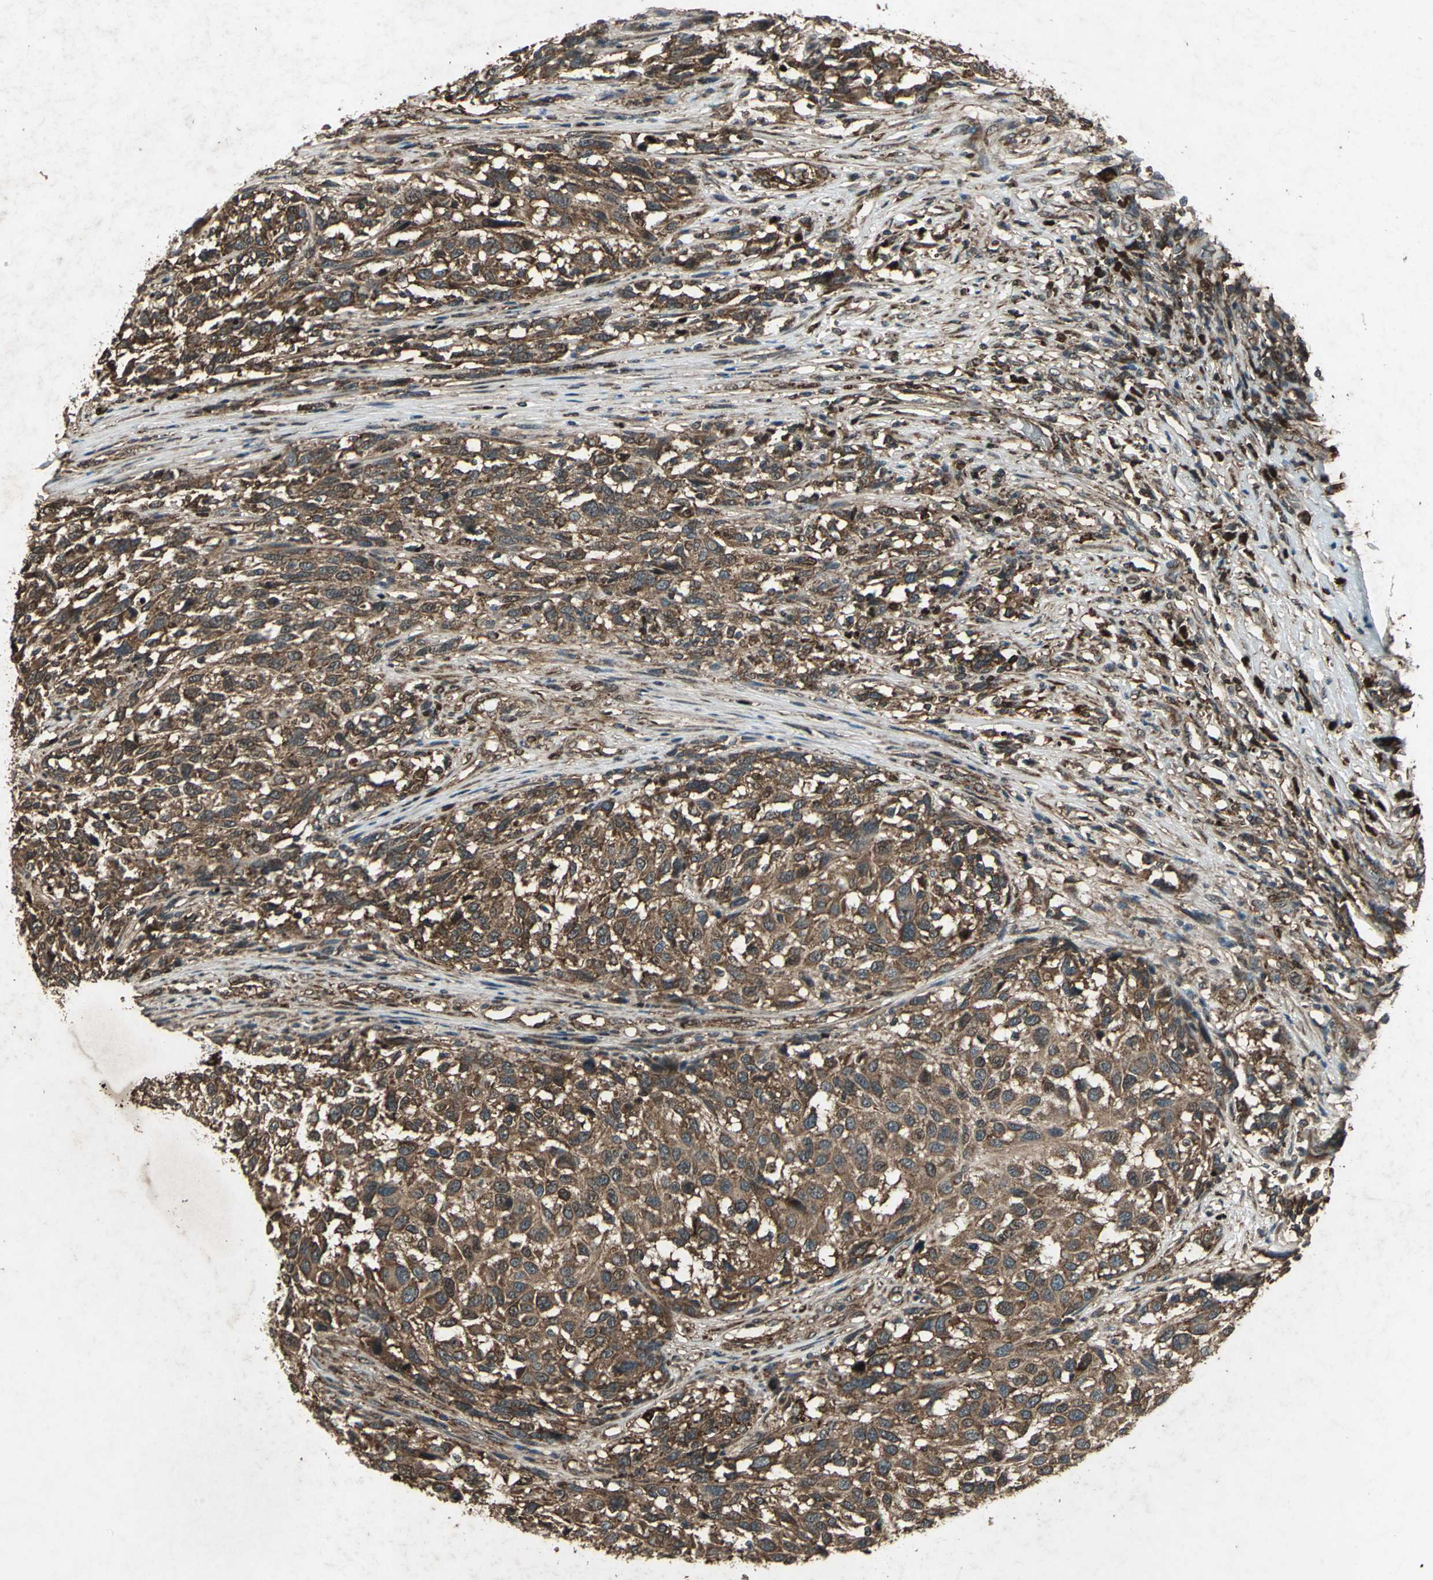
{"staining": {"intensity": "strong", "quantity": ">75%", "location": "cytoplasmic/membranous,nuclear"}, "tissue": "melanoma", "cell_type": "Tumor cells", "image_type": "cancer", "snomed": [{"axis": "morphology", "description": "Malignant melanoma, Metastatic site"}, {"axis": "topography", "description": "Lymph node"}], "caption": "An immunohistochemistry histopathology image of neoplastic tissue is shown. Protein staining in brown shows strong cytoplasmic/membranous and nuclear positivity in malignant melanoma (metastatic site) within tumor cells.", "gene": "SEPTIN4", "patient": {"sex": "male", "age": 61}}